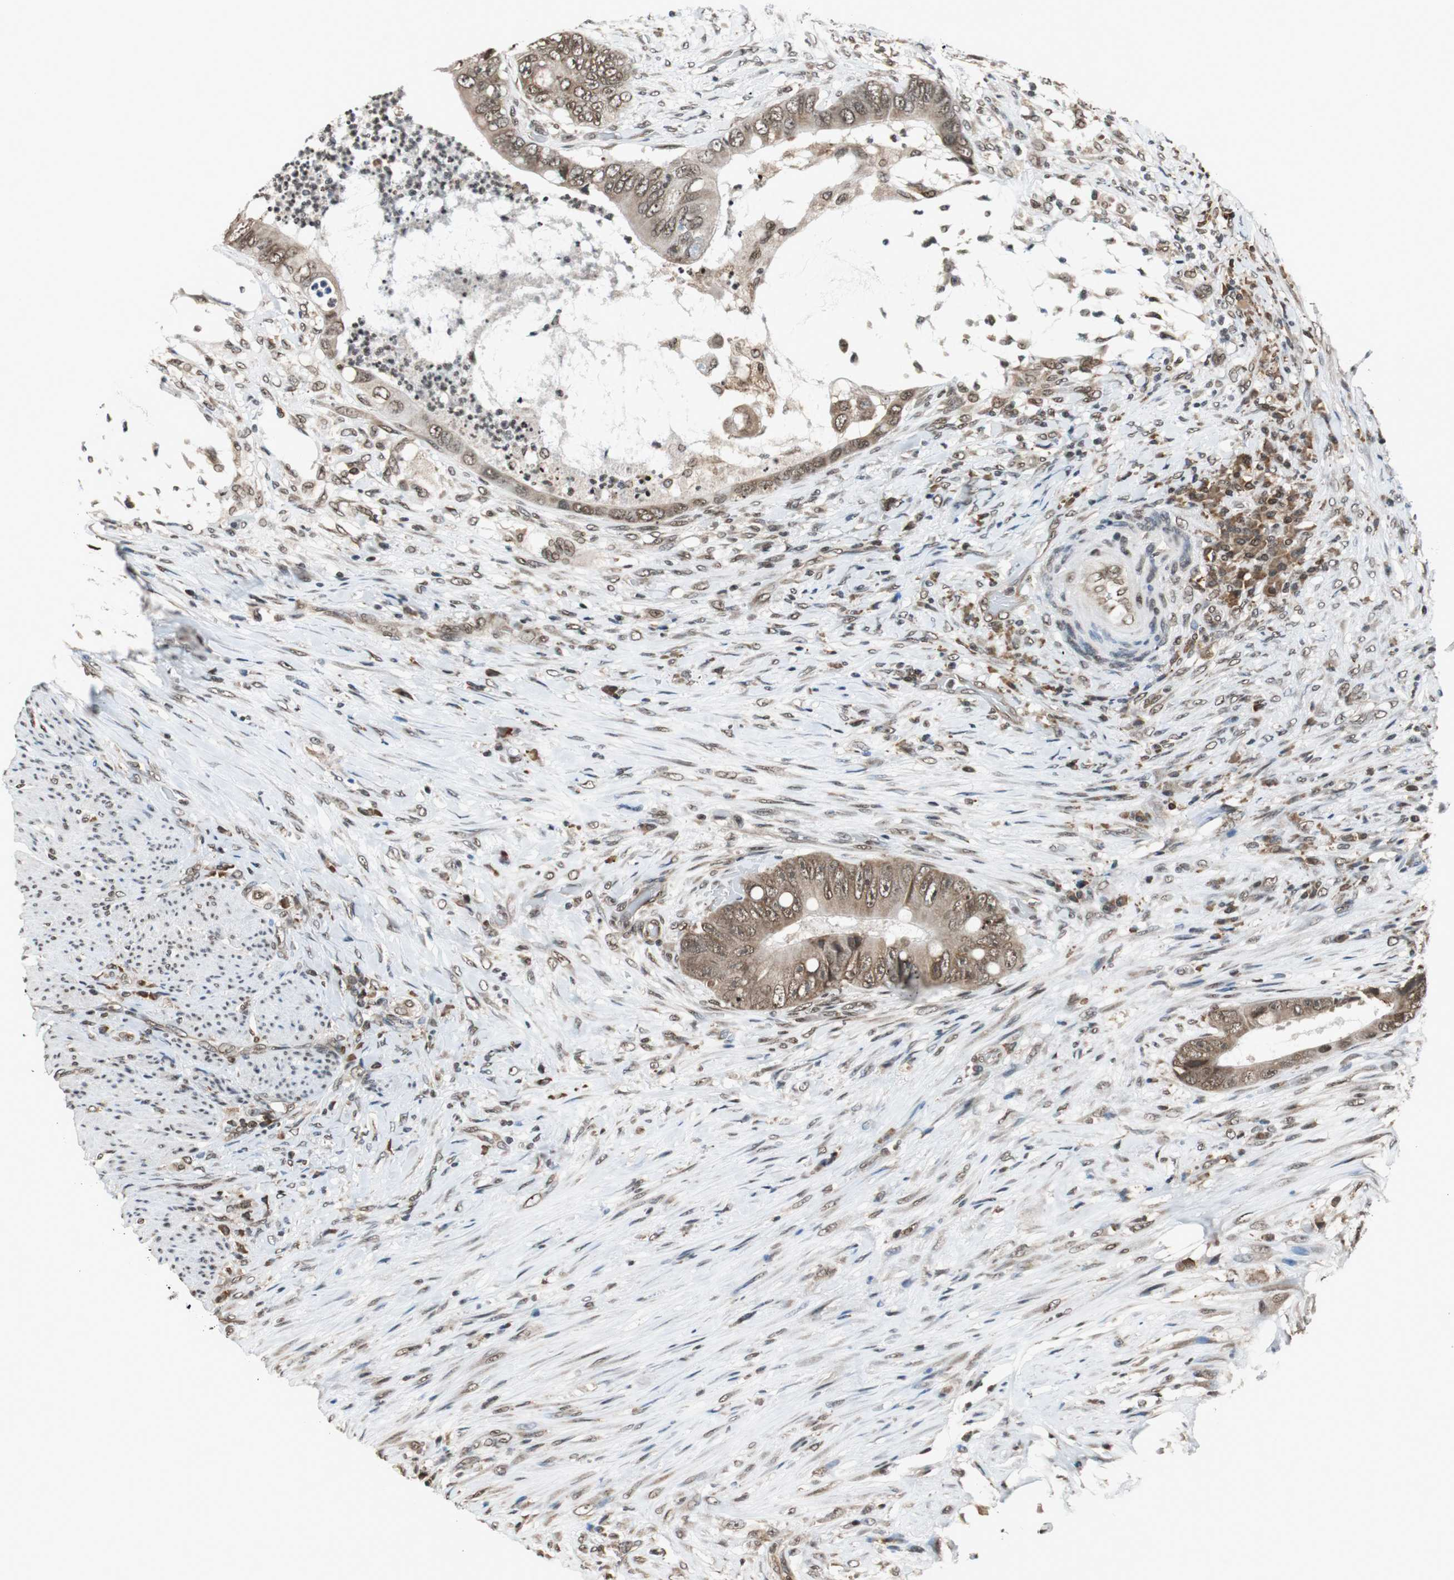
{"staining": {"intensity": "moderate", "quantity": ">75%", "location": "cytoplasmic/membranous,nuclear"}, "tissue": "colorectal cancer", "cell_type": "Tumor cells", "image_type": "cancer", "snomed": [{"axis": "morphology", "description": "Adenocarcinoma, NOS"}, {"axis": "topography", "description": "Rectum"}], "caption": "Approximately >75% of tumor cells in adenocarcinoma (colorectal) exhibit moderate cytoplasmic/membranous and nuclear protein expression as visualized by brown immunohistochemical staining.", "gene": "REST", "patient": {"sex": "female", "age": 77}}